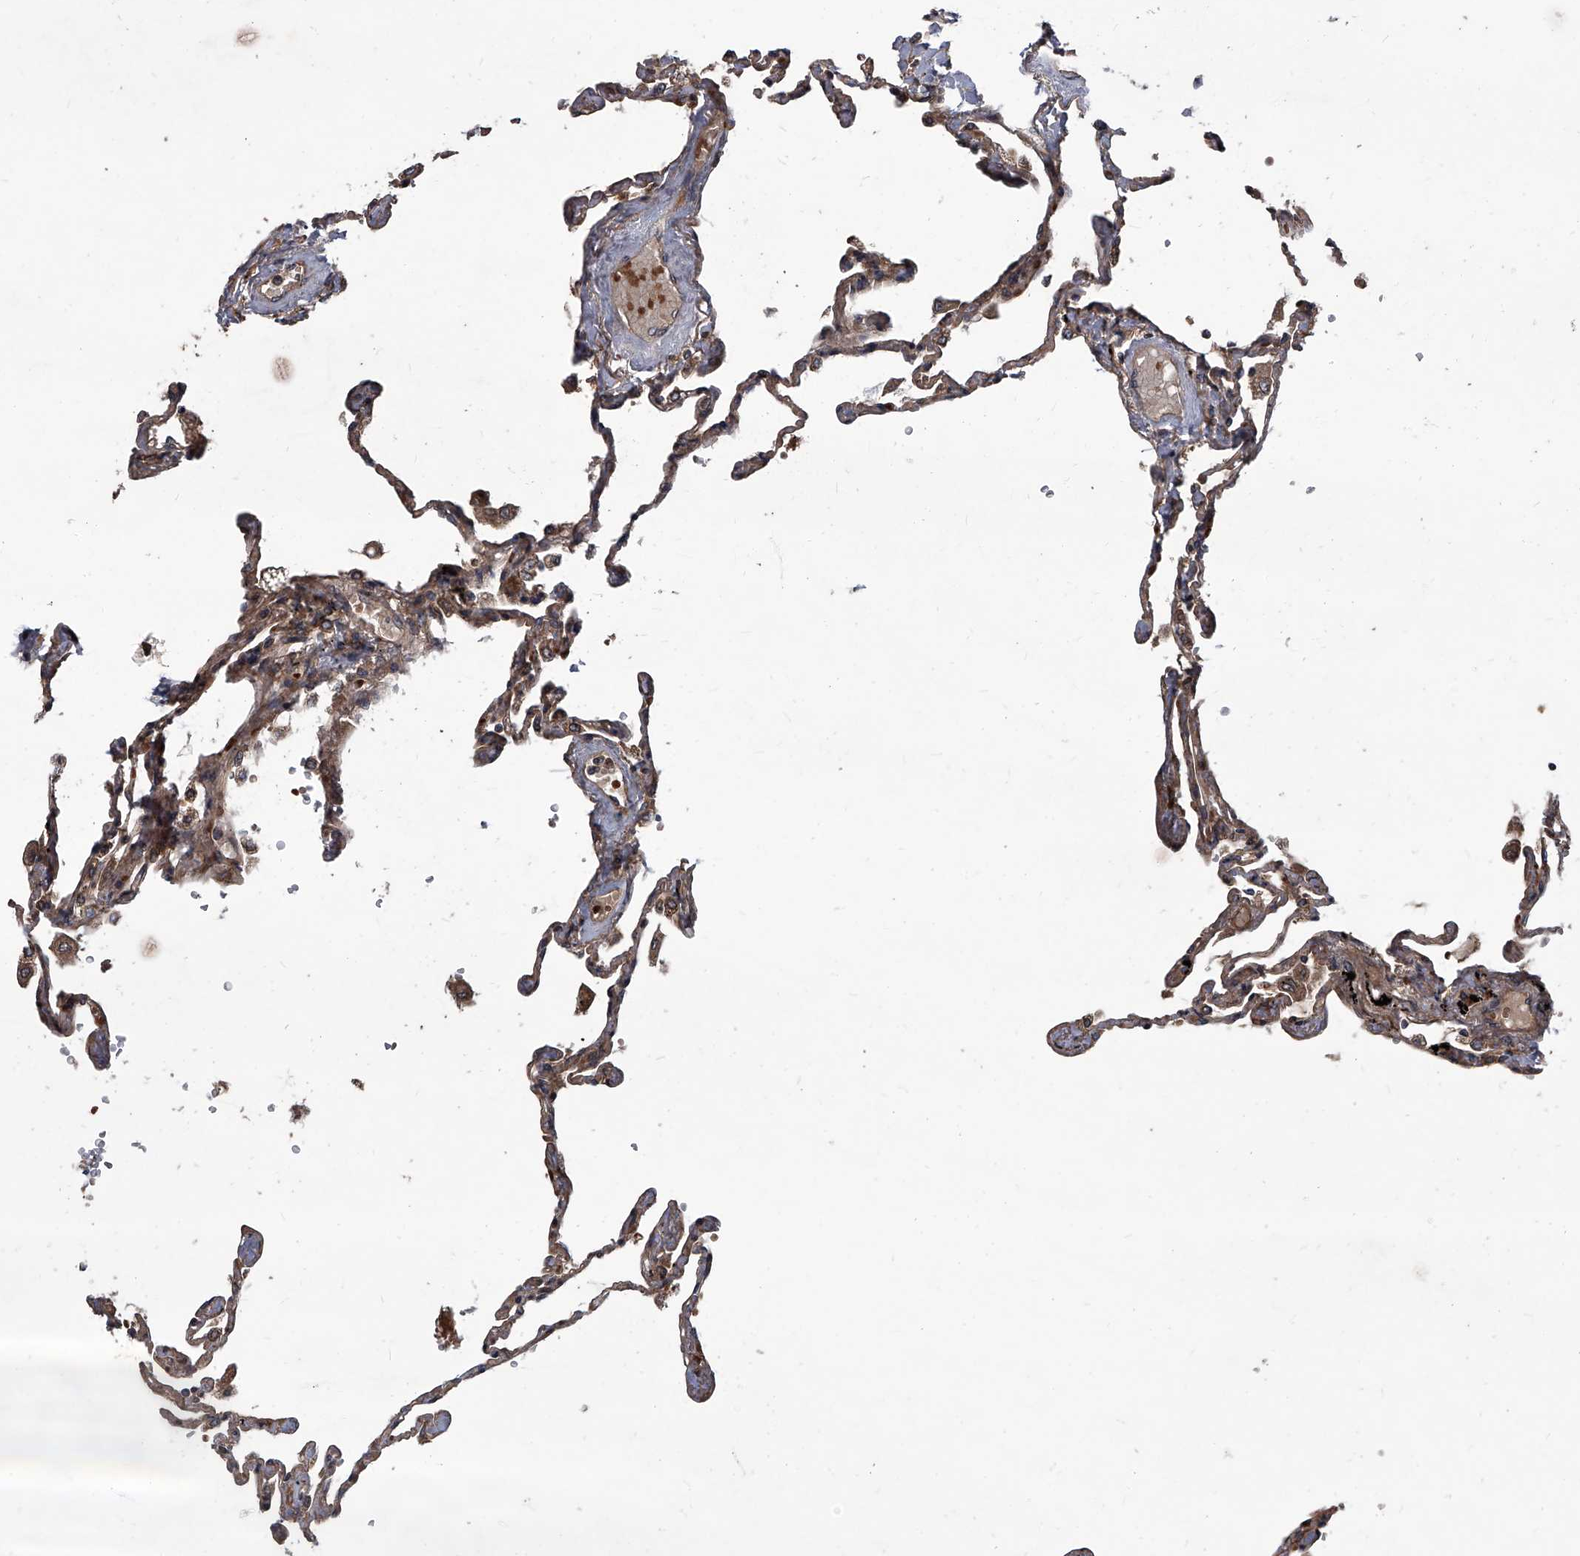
{"staining": {"intensity": "moderate", "quantity": ">75%", "location": "cytoplasmic/membranous"}, "tissue": "lung", "cell_type": "Alveolar cells", "image_type": "normal", "snomed": [{"axis": "morphology", "description": "Normal tissue, NOS"}, {"axis": "topography", "description": "Lung"}], "caption": "Immunohistochemical staining of benign human lung displays moderate cytoplasmic/membranous protein positivity in approximately >75% of alveolar cells. (DAB (3,3'-diaminobenzidine) = brown stain, brightfield microscopy at high magnification).", "gene": "EVA1C", "patient": {"sex": "female", "age": 67}}